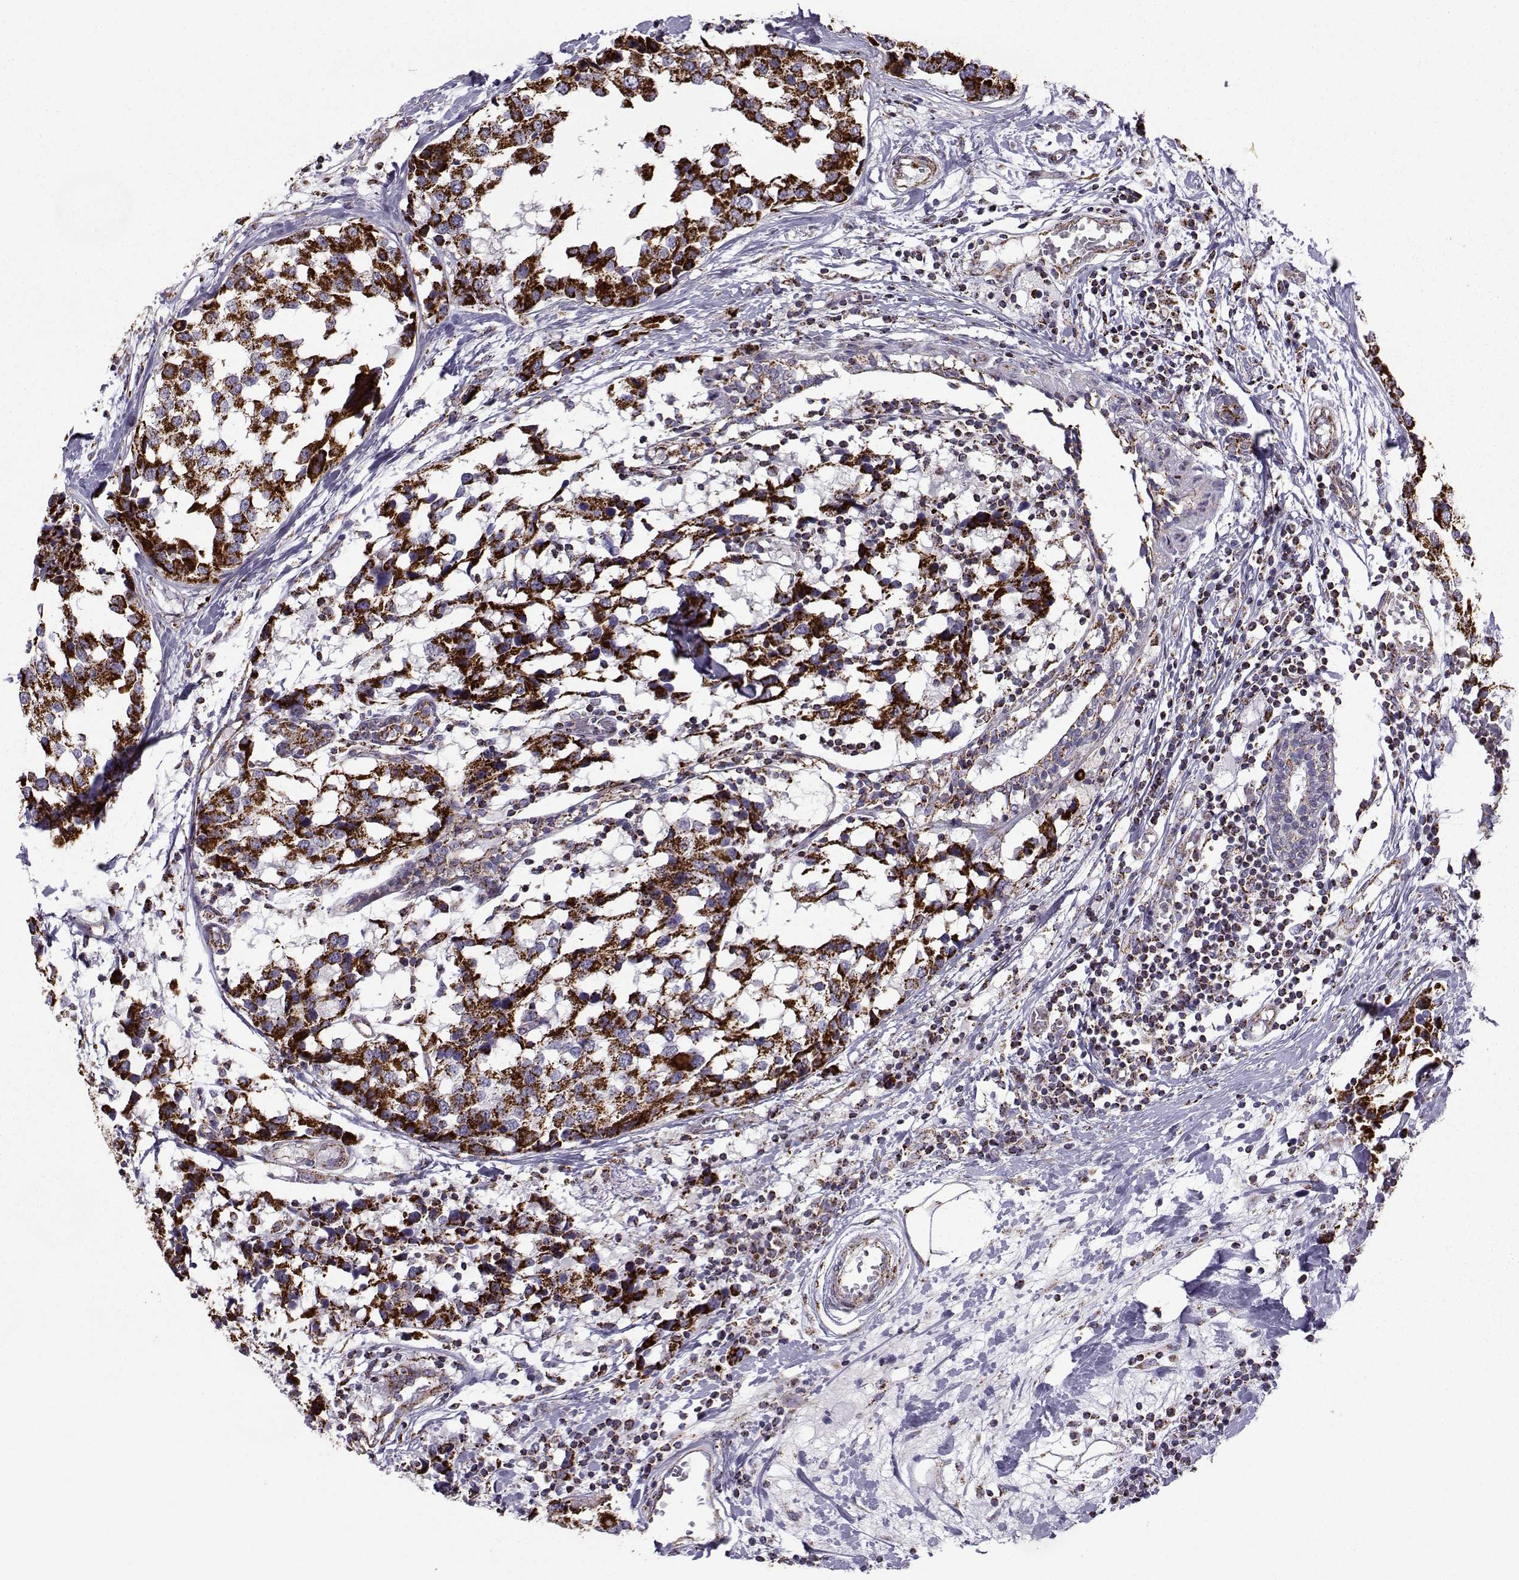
{"staining": {"intensity": "strong", "quantity": ">75%", "location": "cytoplasmic/membranous"}, "tissue": "breast cancer", "cell_type": "Tumor cells", "image_type": "cancer", "snomed": [{"axis": "morphology", "description": "Lobular carcinoma"}, {"axis": "topography", "description": "Breast"}], "caption": "This is an image of immunohistochemistry (IHC) staining of breast cancer, which shows strong expression in the cytoplasmic/membranous of tumor cells.", "gene": "NECAB3", "patient": {"sex": "female", "age": 59}}